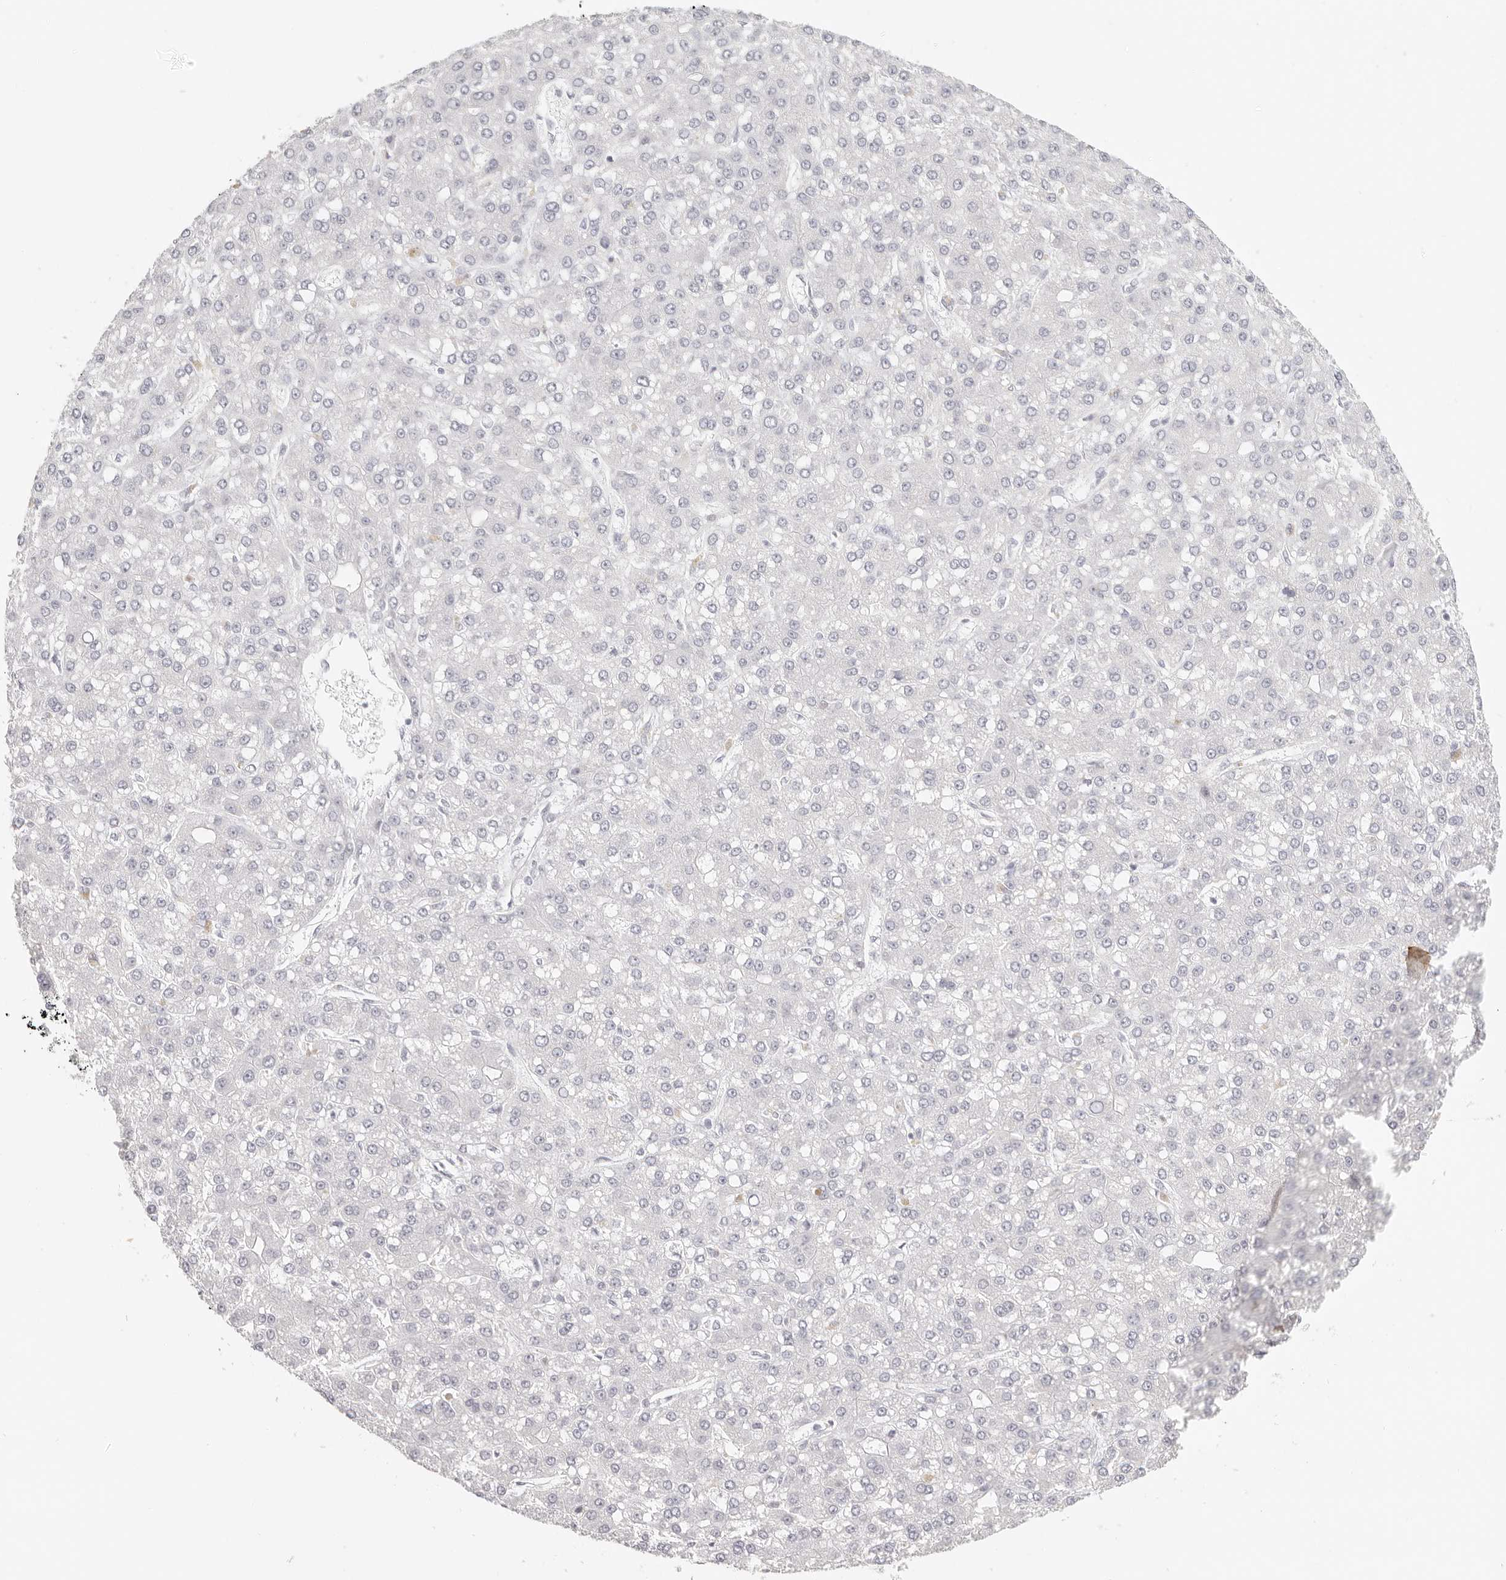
{"staining": {"intensity": "negative", "quantity": "none", "location": "none"}, "tissue": "liver cancer", "cell_type": "Tumor cells", "image_type": "cancer", "snomed": [{"axis": "morphology", "description": "Carcinoma, Hepatocellular, NOS"}, {"axis": "topography", "description": "Liver"}], "caption": "Immunohistochemistry (IHC) micrograph of neoplastic tissue: liver cancer stained with DAB displays no significant protein staining in tumor cells.", "gene": "RXFP1", "patient": {"sex": "male", "age": 67}}